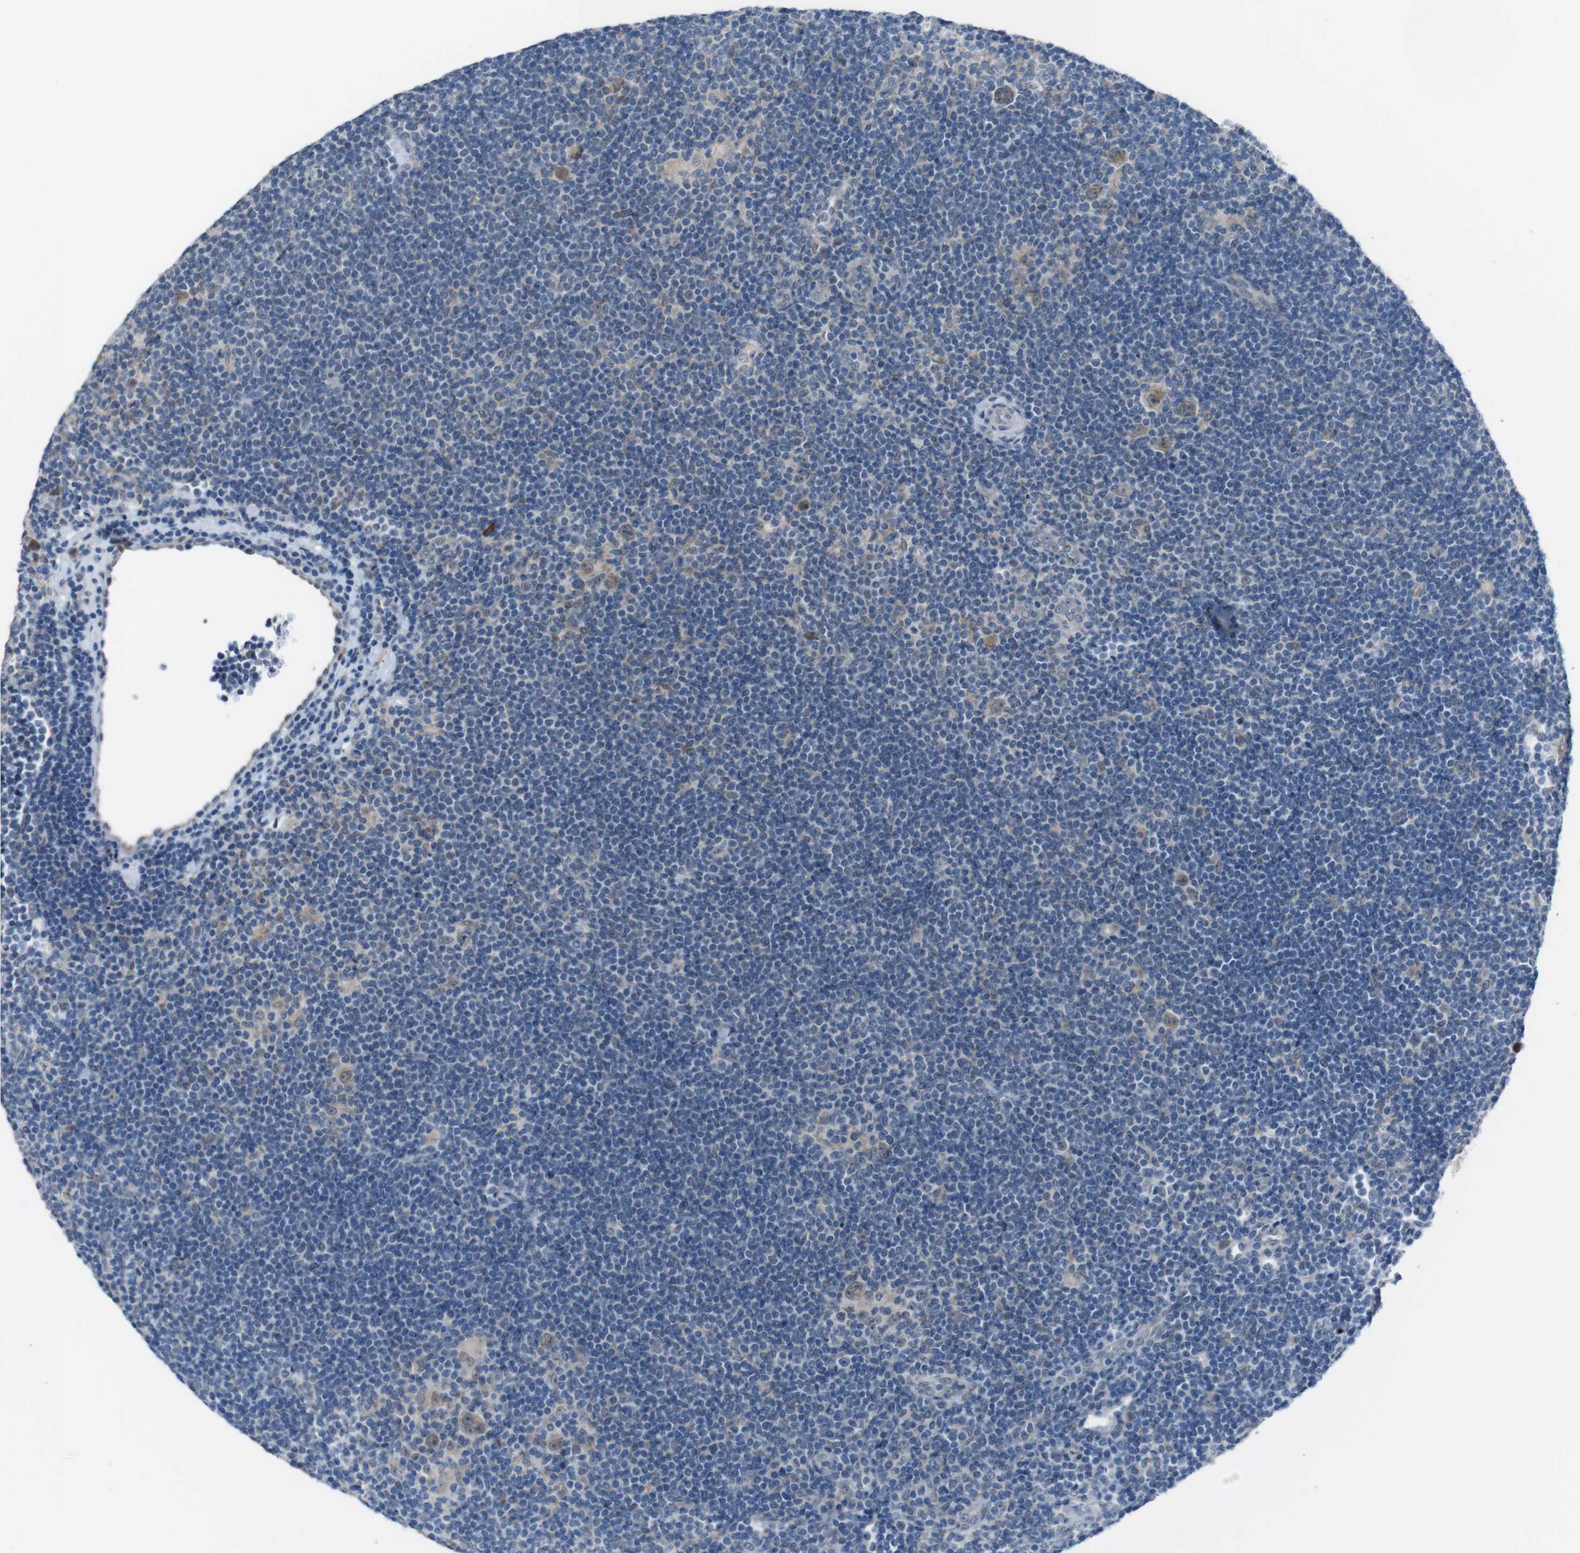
{"staining": {"intensity": "moderate", "quantity": ">75%", "location": "cytoplasmic/membranous"}, "tissue": "lymphoma", "cell_type": "Tumor cells", "image_type": "cancer", "snomed": [{"axis": "morphology", "description": "Hodgkin's disease, NOS"}, {"axis": "topography", "description": "Lymph node"}], "caption": "Moderate cytoplasmic/membranous staining for a protein is seen in approximately >75% of tumor cells of Hodgkin's disease using immunohistochemistry.", "gene": "CDH22", "patient": {"sex": "female", "age": 57}}